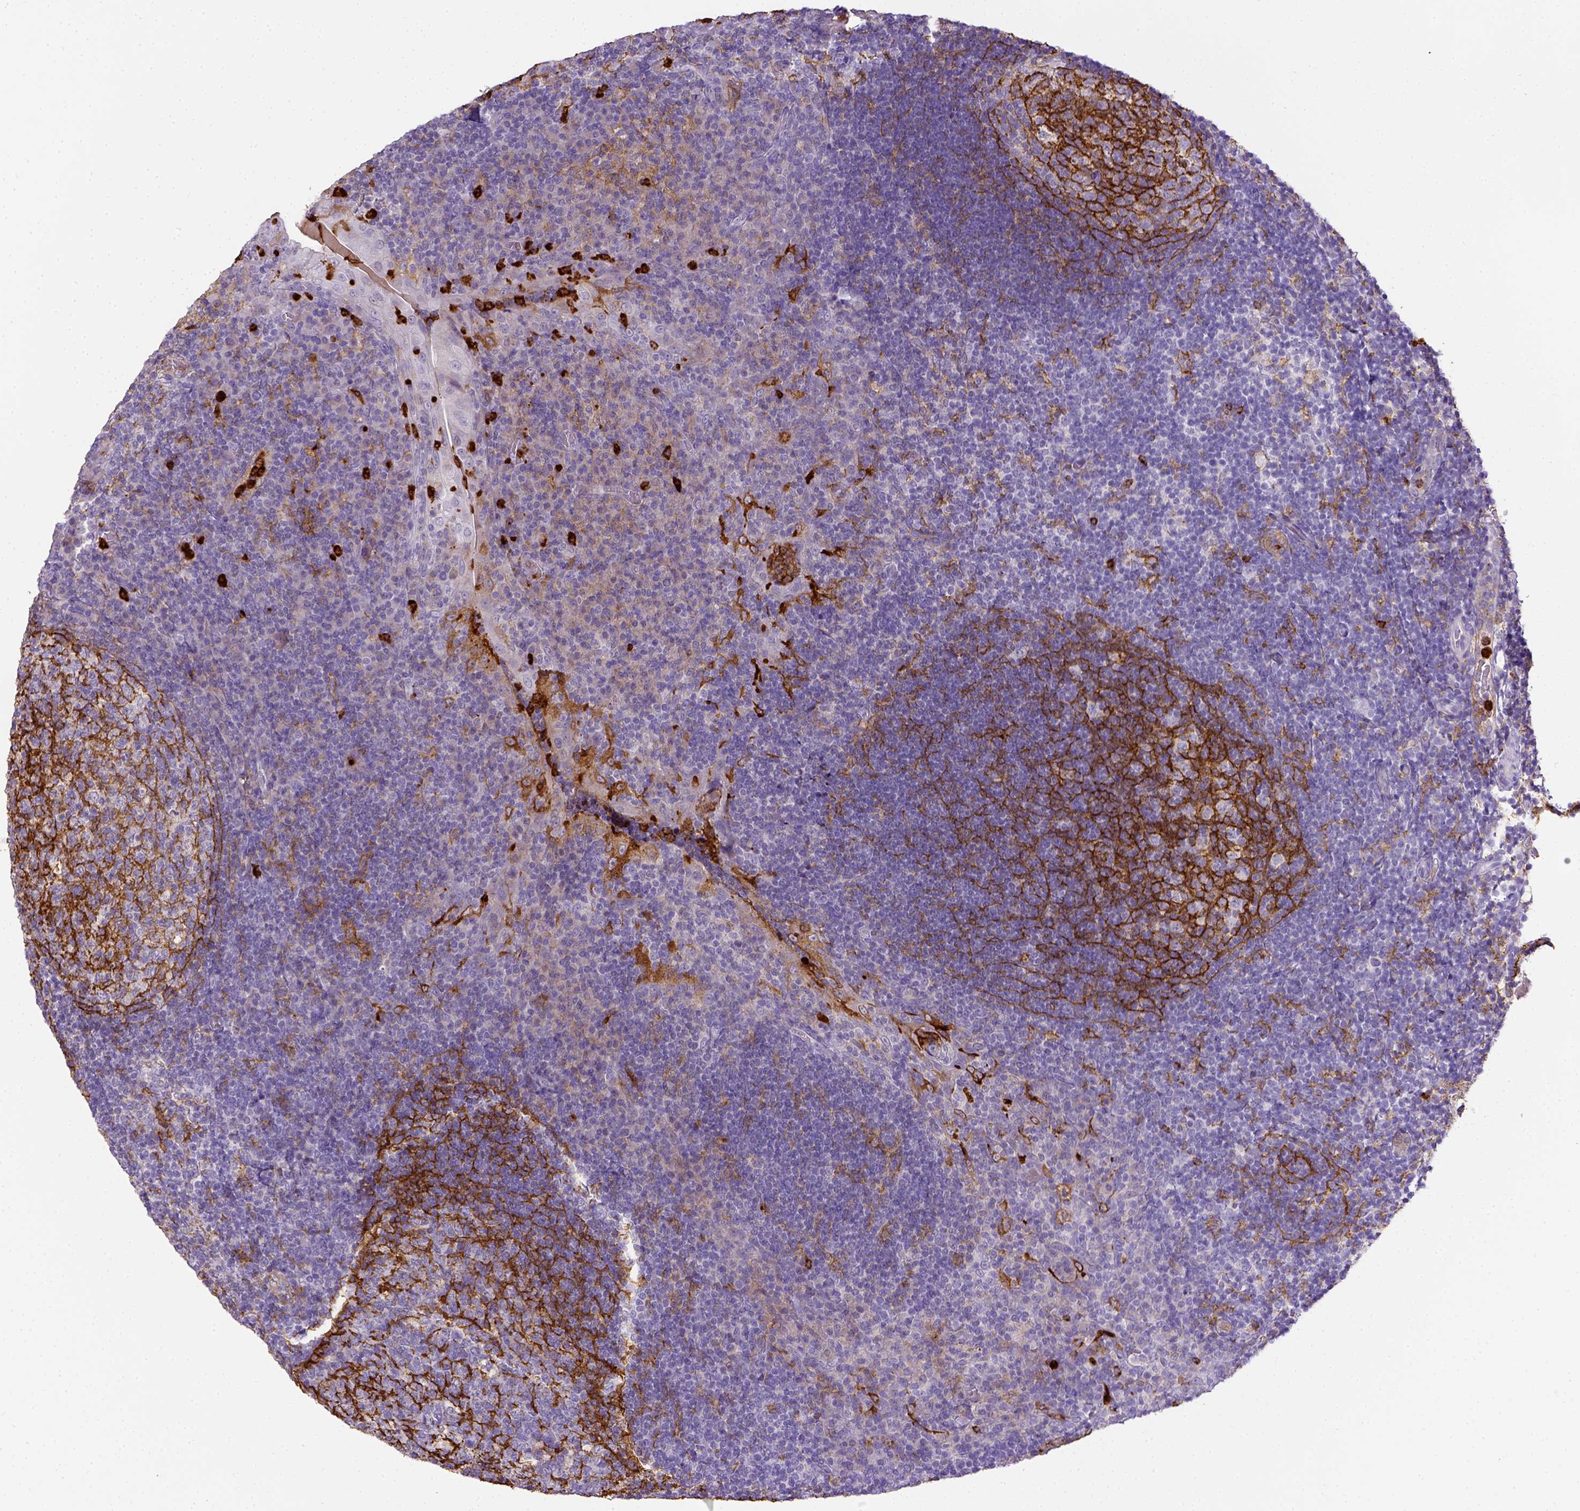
{"staining": {"intensity": "strong", "quantity": "25%-75%", "location": "cytoplasmic/membranous"}, "tissue": "tonsil", "cell_type": "Germinal center cells", "image_type": "normal", "snomed": [{"axis": "morphology", "description": "Normal tissue, NOS"}, {"axis": "topography", "description": "Tonsil"}], "caption": "Germinal center cells show high levels of strong cytoplasmic/membranous staining in about 25%-75% of cells in unremarkable human tonsil.", "gene": "ITGAM", "patient": {"sex": "male", "age": 17}}